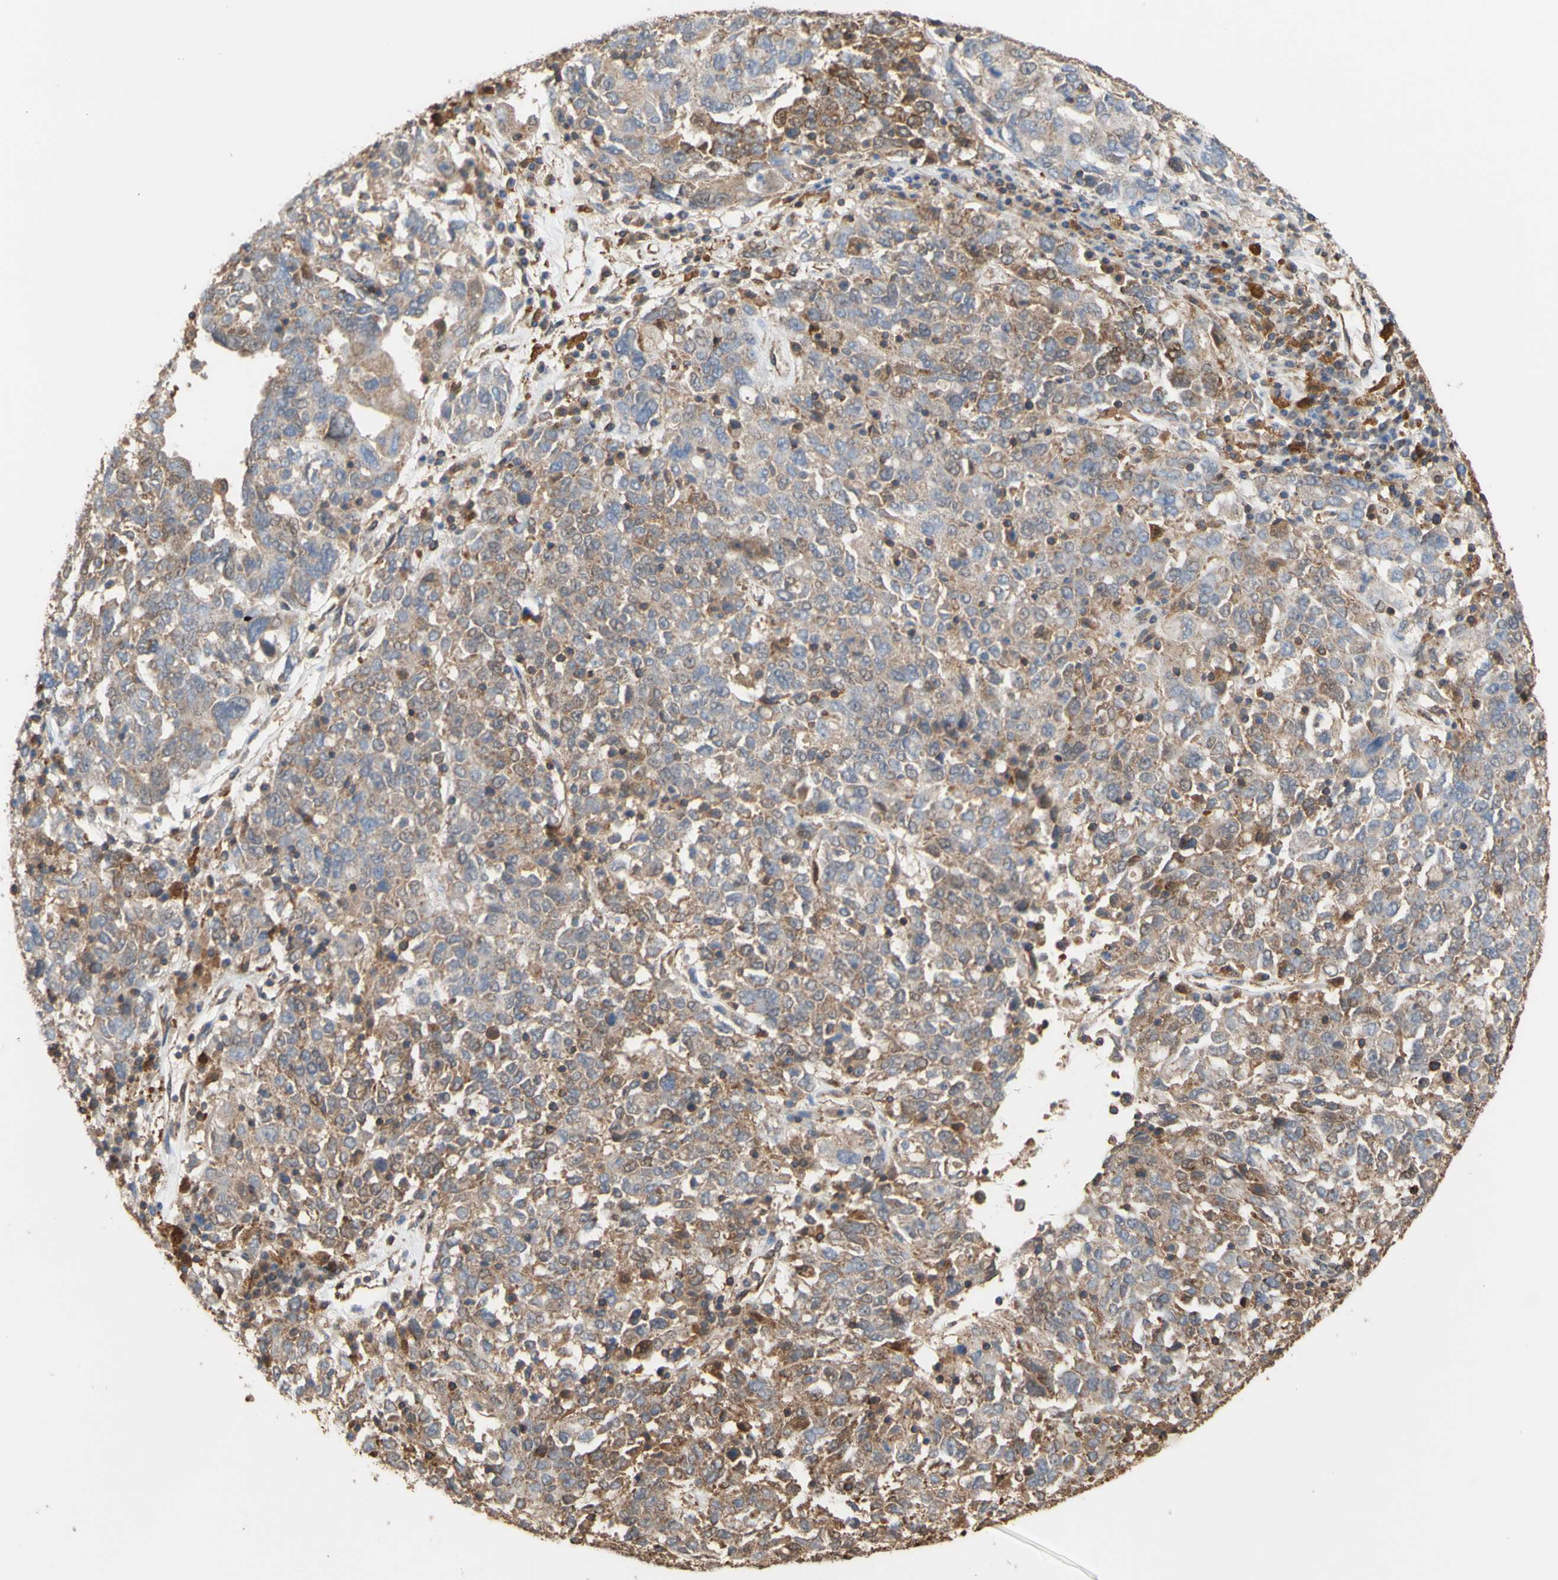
{"staining": {"intensity": "weak", "quantity": ">75%", "location": "cytoplasmic/membranous"}, "tissue": "ovarian cancer", "cell_type": "Tumor cells", "image_type": "cancer", "snomed": [{"axis": "morphology", "description": "Carcinoma, endometroid"}, {"axis": "topography", "description": "Ovary"}], "caption": "Immunohistochemistry (IHC) (DAB (3,3'-diaminobenzidine)) staining of human ovarian cancer (endometroid carcinoma) reveals weak cytoplasmic/membranous protein positivity in about >75% of tumor cells.", "gene": "ALDH9A1", "patient": {"sex": "female", "age": 62}}